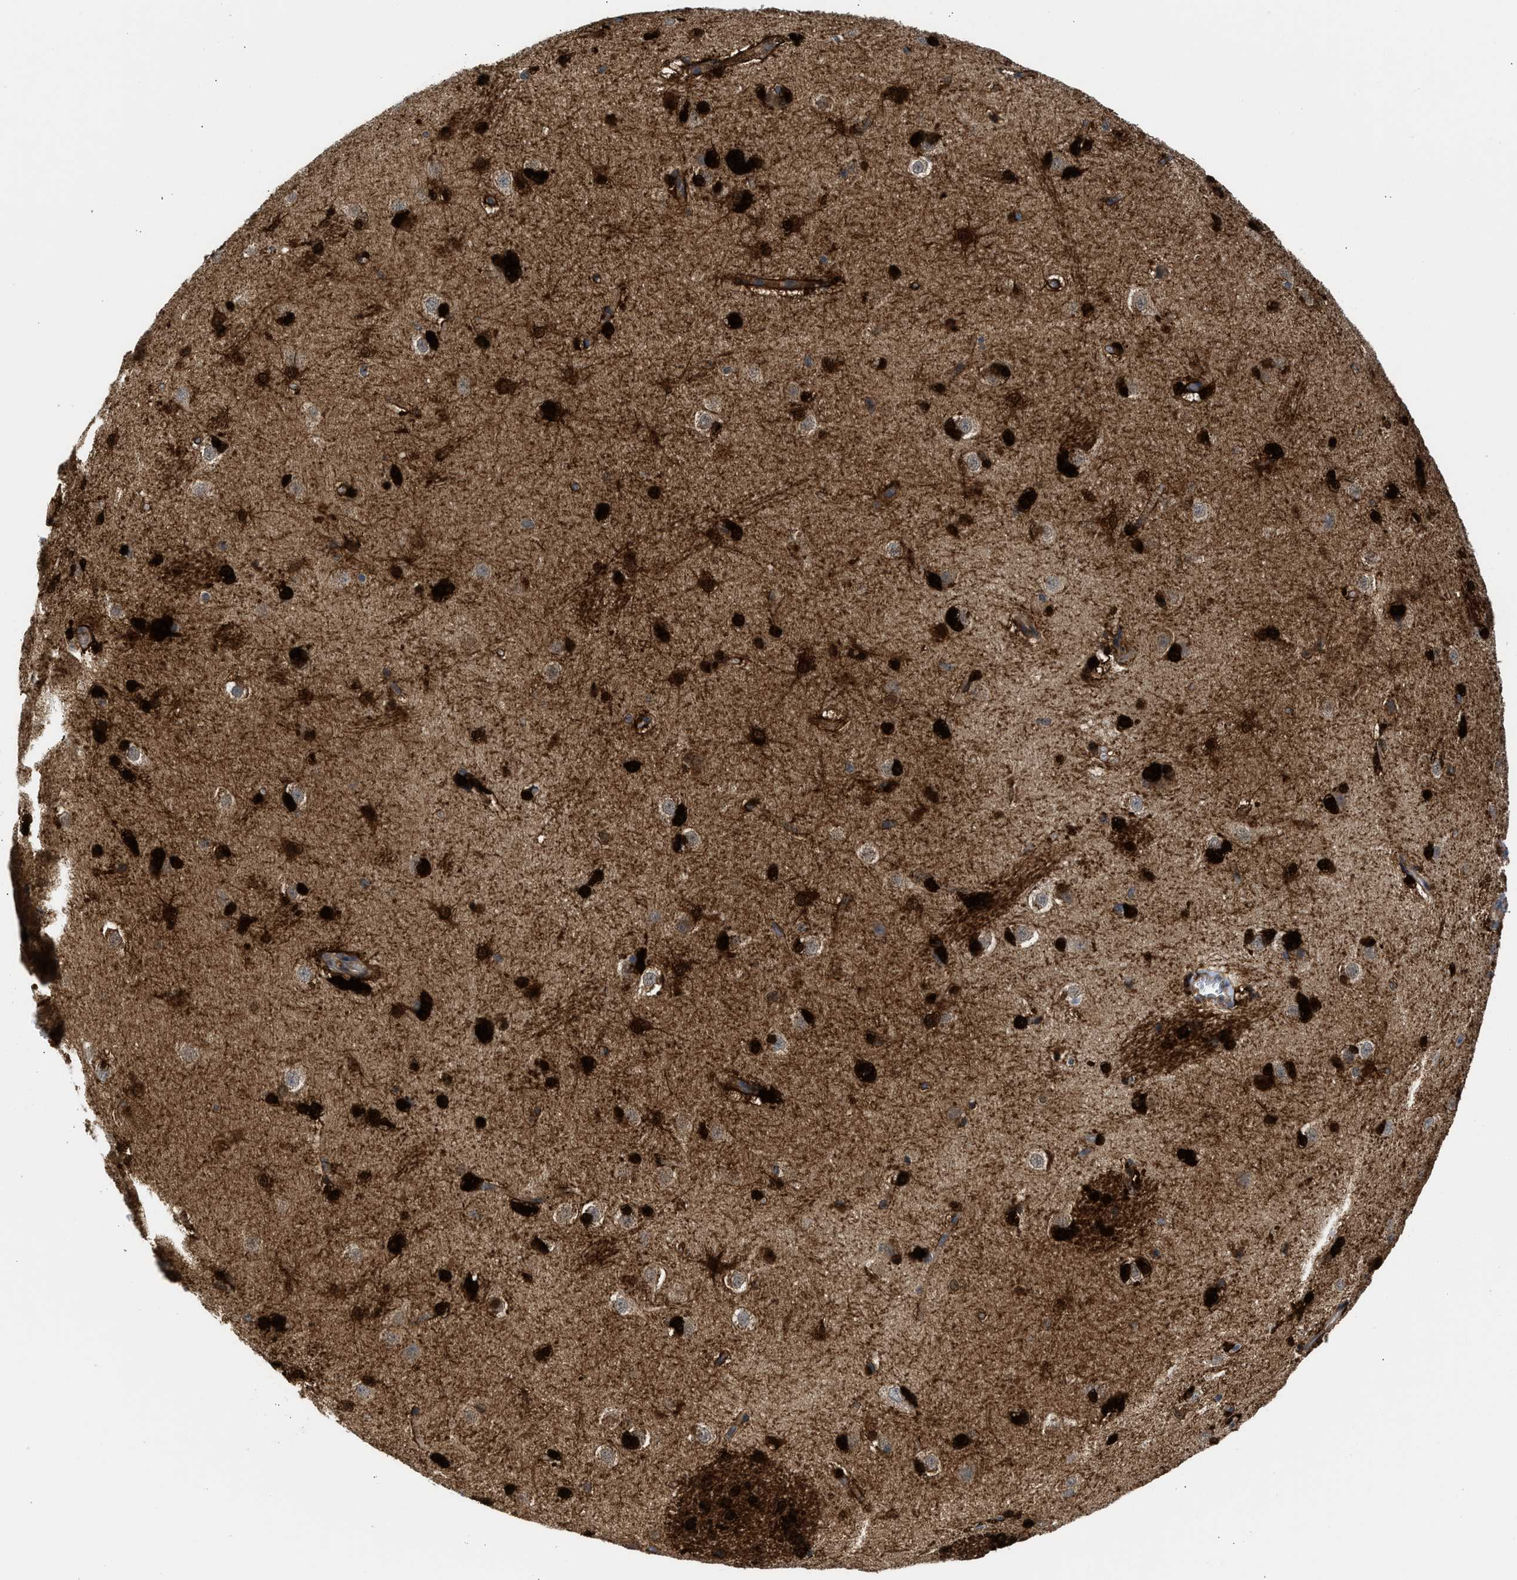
{"staining": {"intensity": "strong", "quantity": "25%-75%", "location": "nuclear"}, "tissue": "caudate", "cell_type": "Glial cells", "image_type": "normal", "snomed": [{"axis": "morphology", "description": "Normal tissue, NOS"}, {"axis": "topography", "description": "Lateral ventricle wall"}], "caption": "This image displays unremarkable caudate stained with immunohistochemistry (IHC) to label a protein in brown. The nuclear of glial cells show strong positivity for the protein. Nuclei are counter-stained blue.", "gene": "CBR1", "patient": {"sex": "female", "age": 19}}